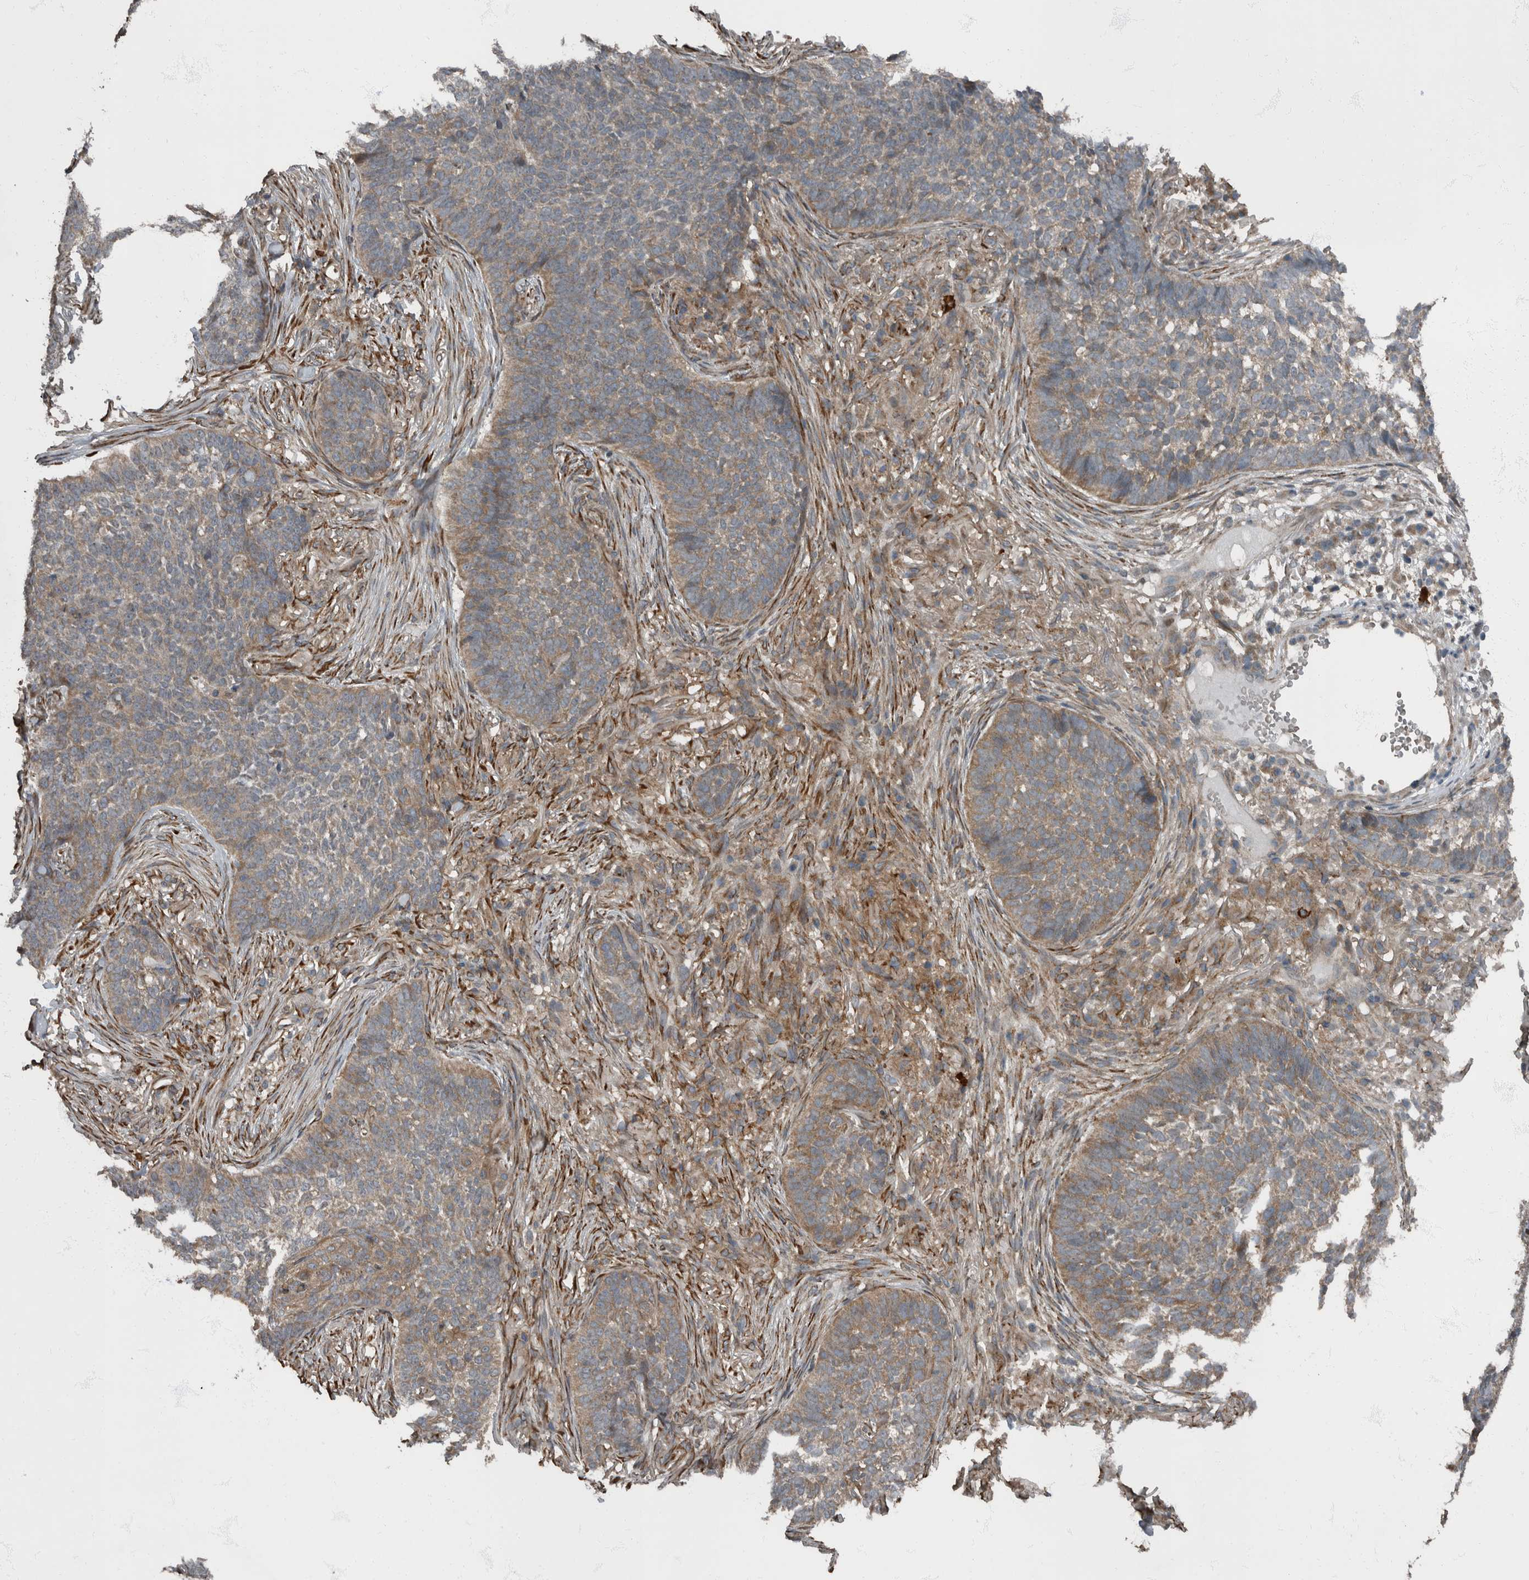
{"staining": {"intensity": "weak", "quantity": ">75%", "location": "cytoplasmic/membranous"}, "tissue": "skin cancer", "cell_type": "Tumor cells", "image_type": "cancer", "snomed": [{"axis": "morphology", "description": "Basal cell carcinoma"}, {"axis": "topography", "description": "Skin"}], "caption": "Skin cancer (basal cell carcinoma) stained for a protein reveals weak cytoplasmic/membranous positivity in tumor cells.", "gene": "RABGGTB", "patient": {"sex": "male", "age": 85}}